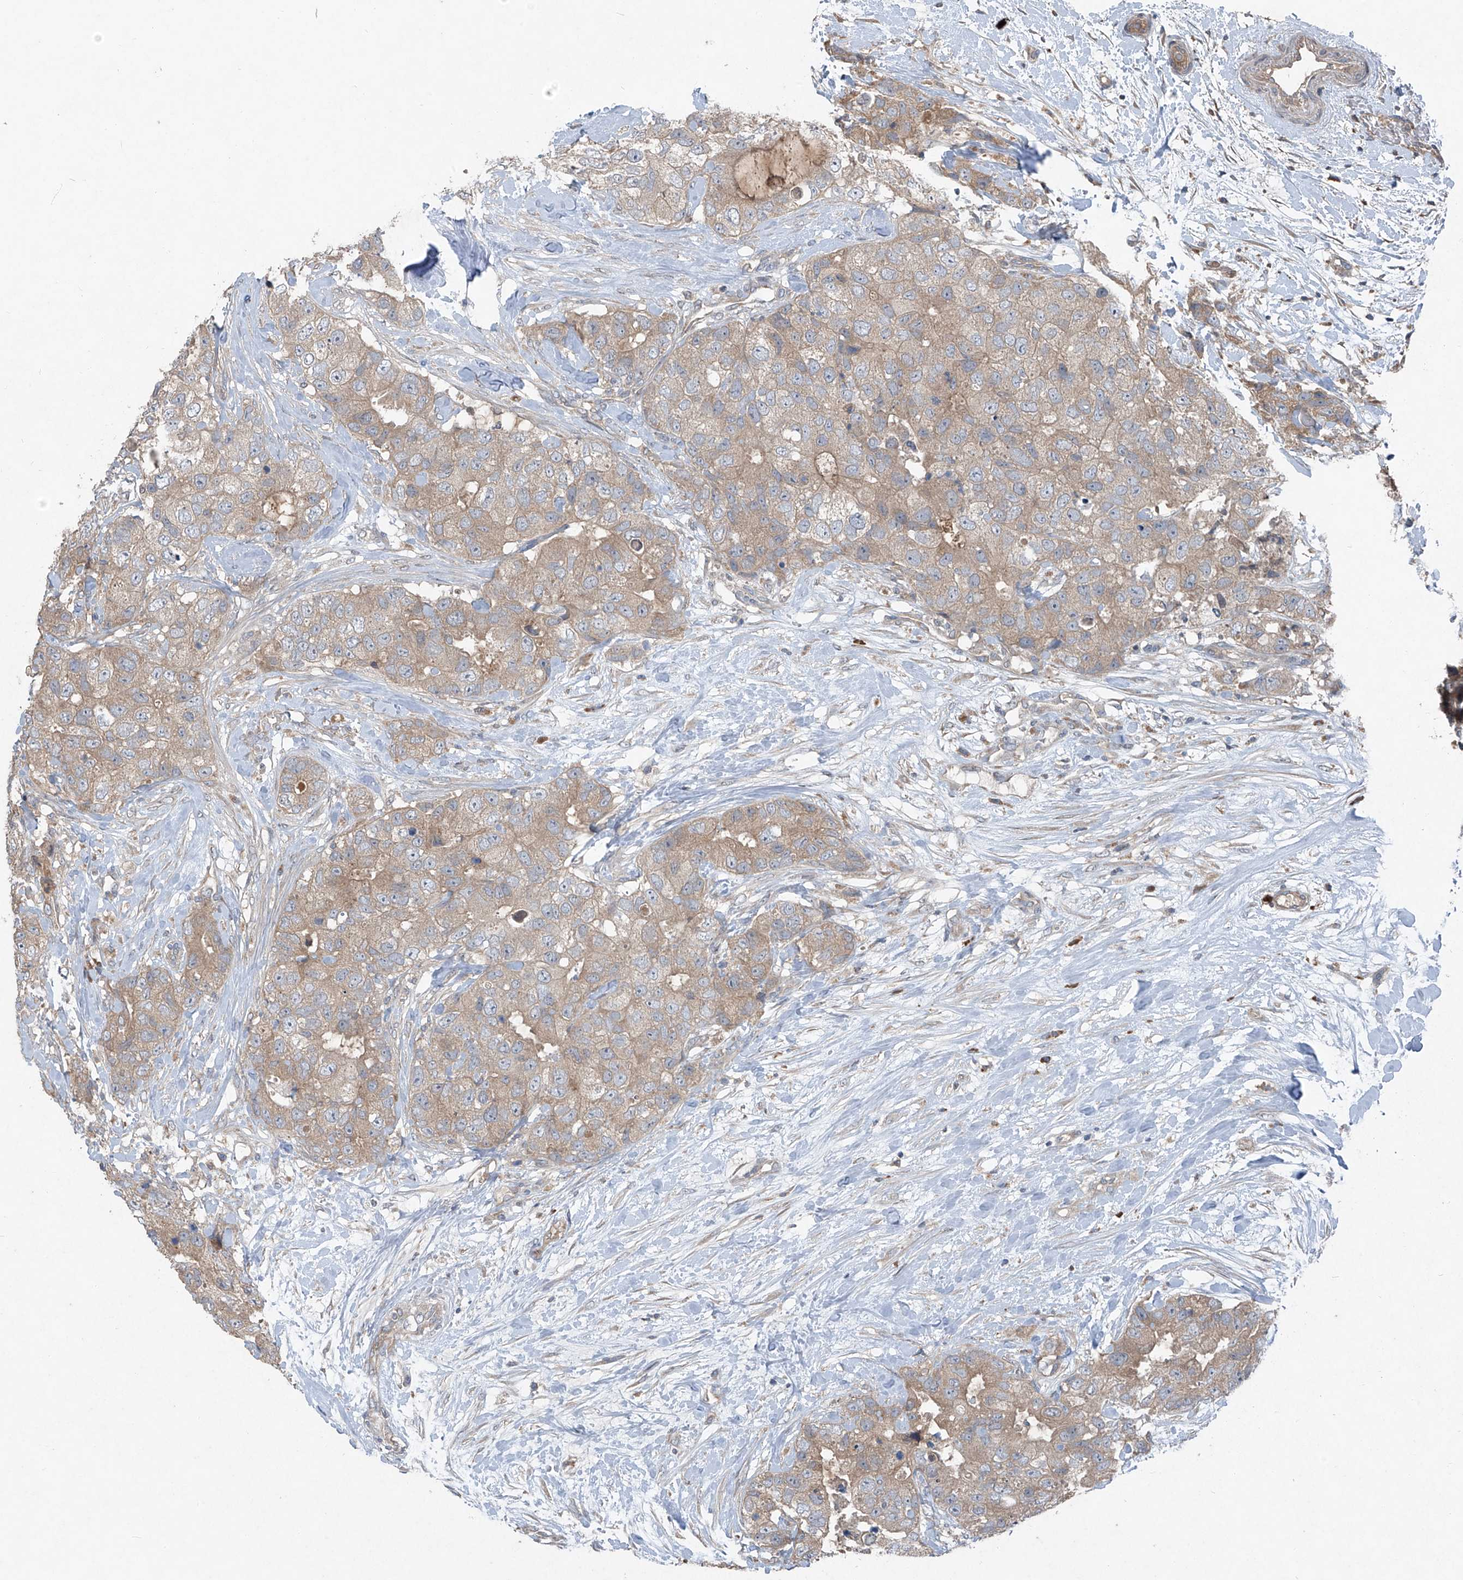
{"staining": {"intensity": "weak", "quantity": ">75%", "location": "cytoplasmic/membranous"}, "tissue": "breast cancer", "cell_type": "Tumor cells", "image_type": "cancer", "snomed": [{"axis": "morphology", "description": "Duct carcinoma"}, {"axis": "topography", "description": "Breast"}], "caption": "DAB (3,3'-diaminobenzidine) immunohistochemical staining of human breast cancer (invasive ductal carcinoma) shows weak cytoplasmic/membranous protein positivity in about >75% of tumor cells. The staining is performed using DAB brown chromogen to label protein expression. The nuclei are counter-stained blue using hematoxylin.", "gene": "FOXRED2", "patient": {"sex": "female", "age": 62}}